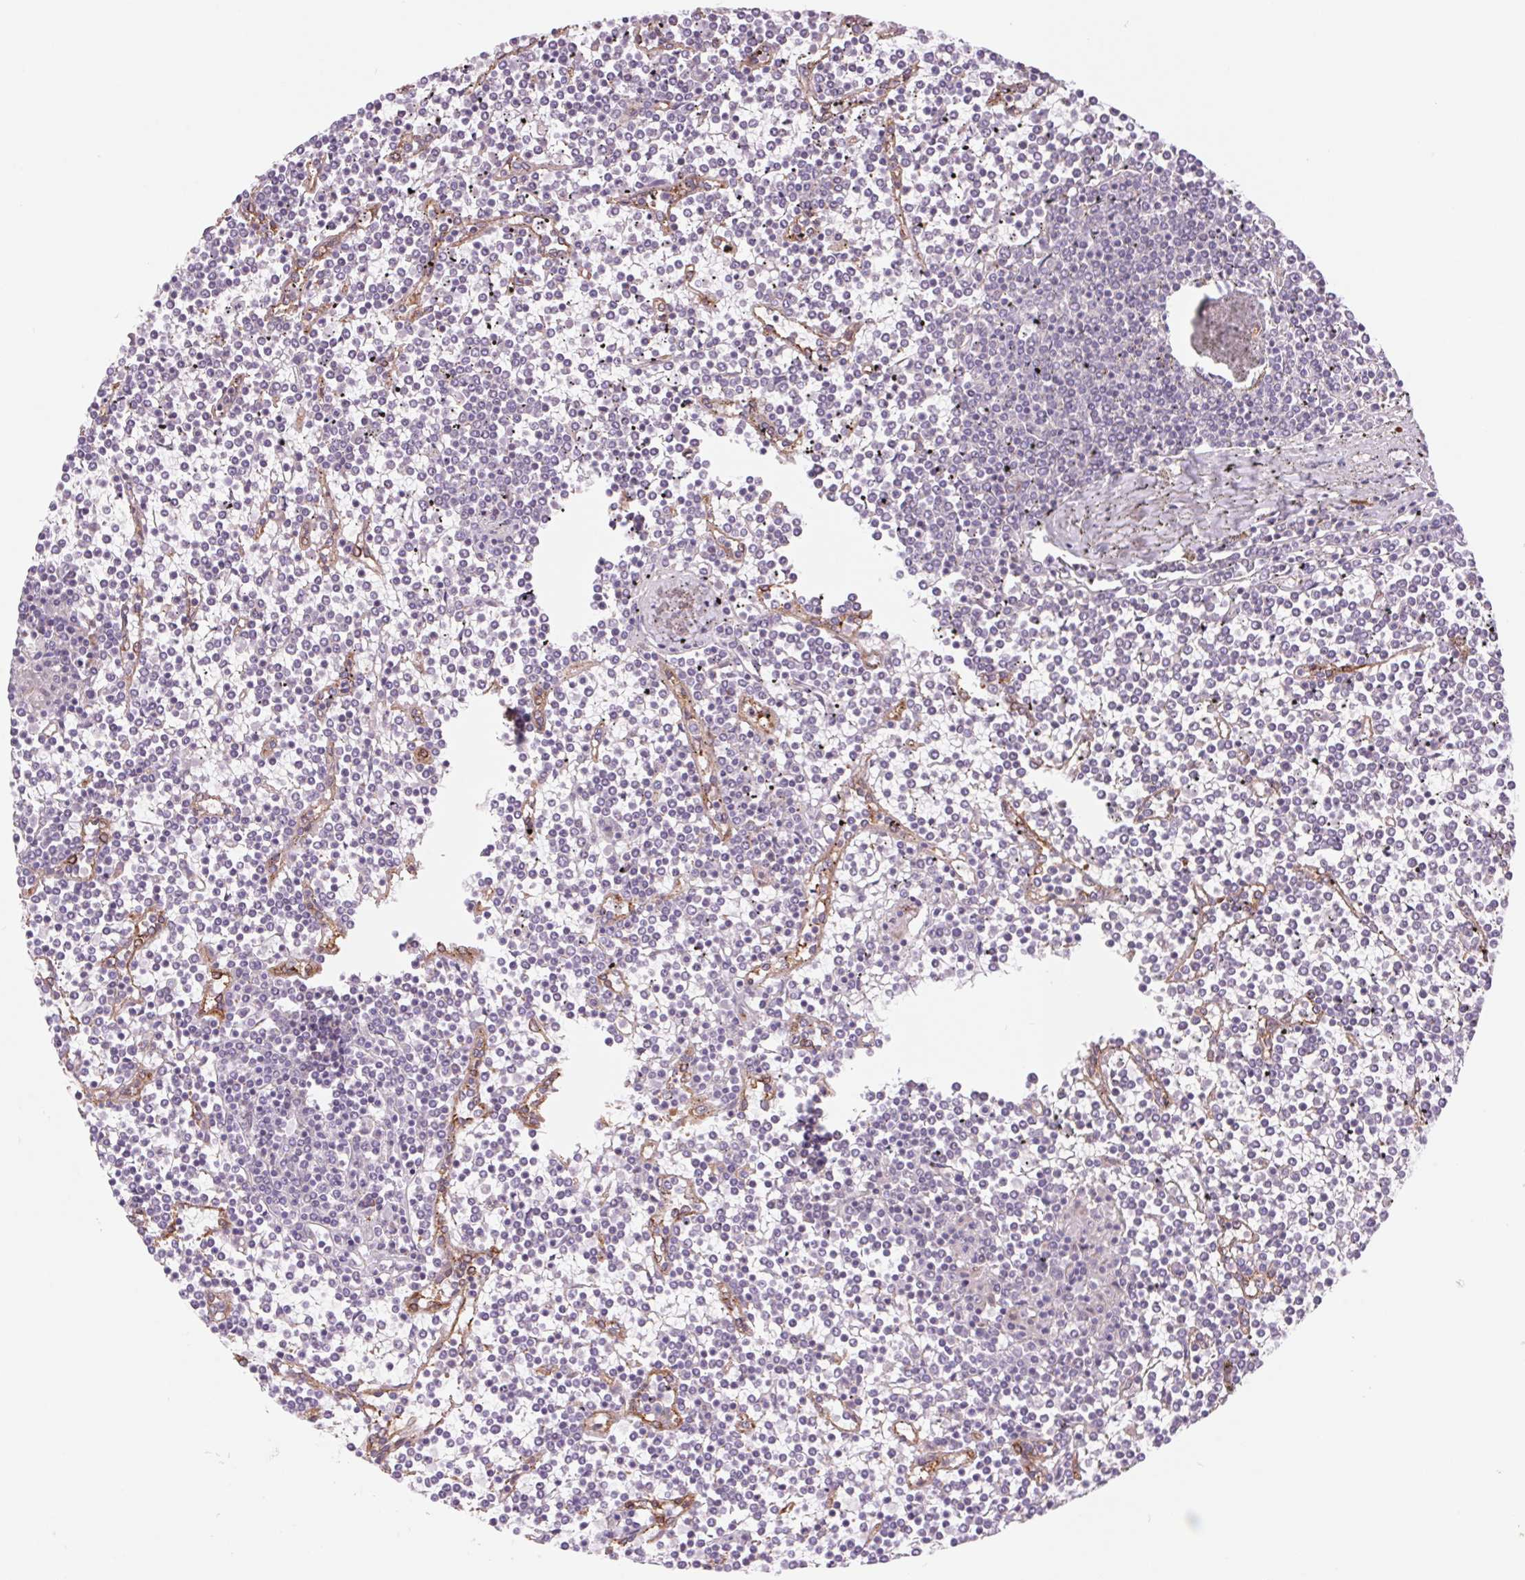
{"staining": {"intensity": "negative", "quantity": "none", "location": "none"}, "tissue": "lymphoma", "cell_type": "Tumor cells", "image_type": "cancer", "snomed": [{"axis": "morphology", "description": "Malignant lymphoma, non-Hodgkin's type, Low grade"}, {"axis": "topography", "description": "Spleen"}], "caption": "Tumor cells are negative for protein expression in human lymphoma.", "gene": "MS4A13", "patient": {"sex": "female", "age": 19}}